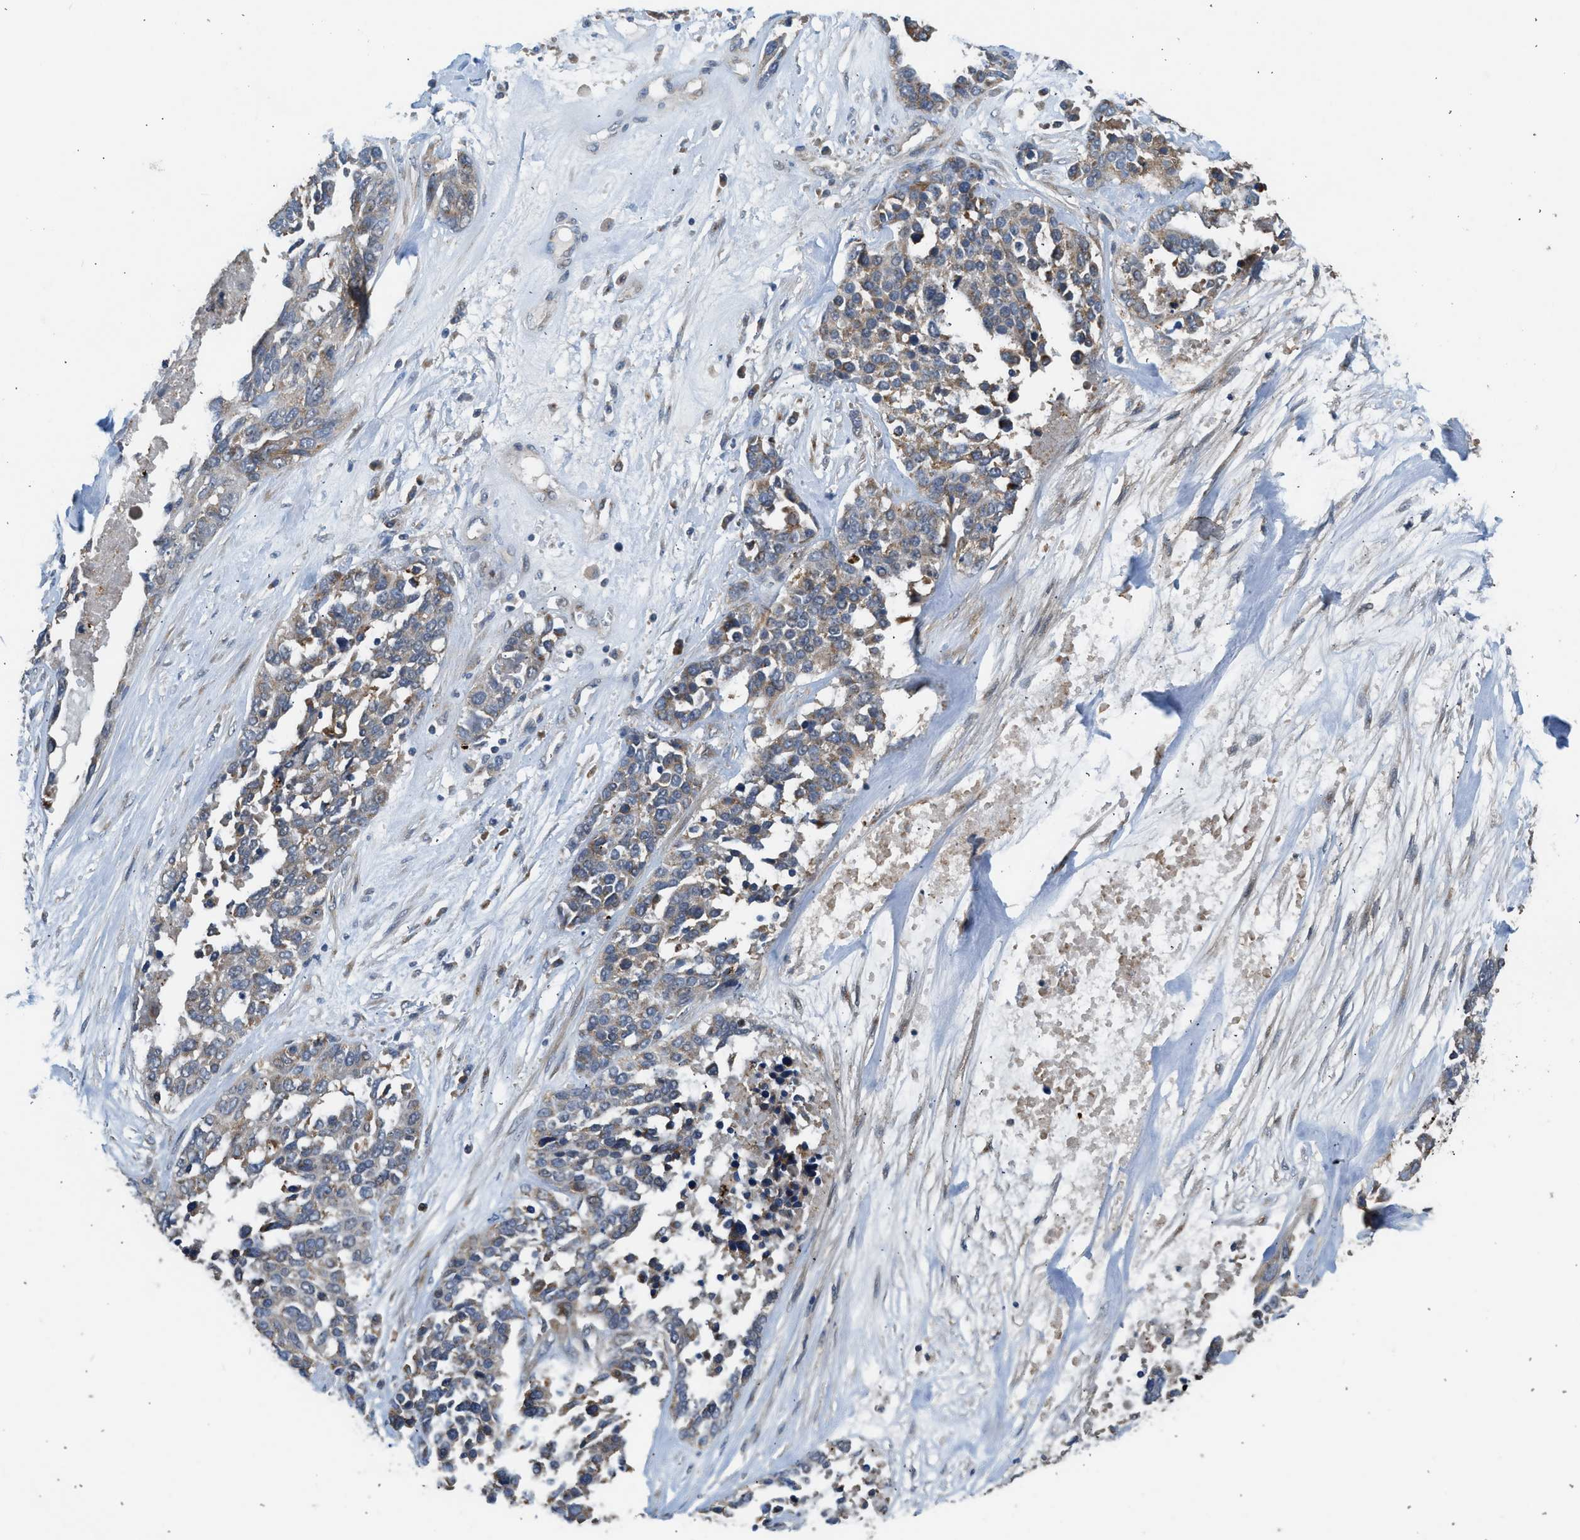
{"staining": {"intensity": "moderate", "quantity": "25%-75%", "location": "cytoplasmic/membranous"}, "tissue": "ovarian cancer", "cell_type": "Tumor cells", "image_type": "cancer", "snomed": [{"axis": "morphology", "description": "Cystadenocarcinoma, serous, NOS"}, {"axis": "topography", "description": "Ovary"}], "caption": "The immunohistochemical stain highlights moderate cytoplasmic/membranous expression in tumor cells of ovarian cancer (serous cystadenocarcinoma) tissue. (Brightfield microscopy of DAB IHC at high magnification).", "gene": "STARD3", "patient": {"sex": "female", "age": 44}}